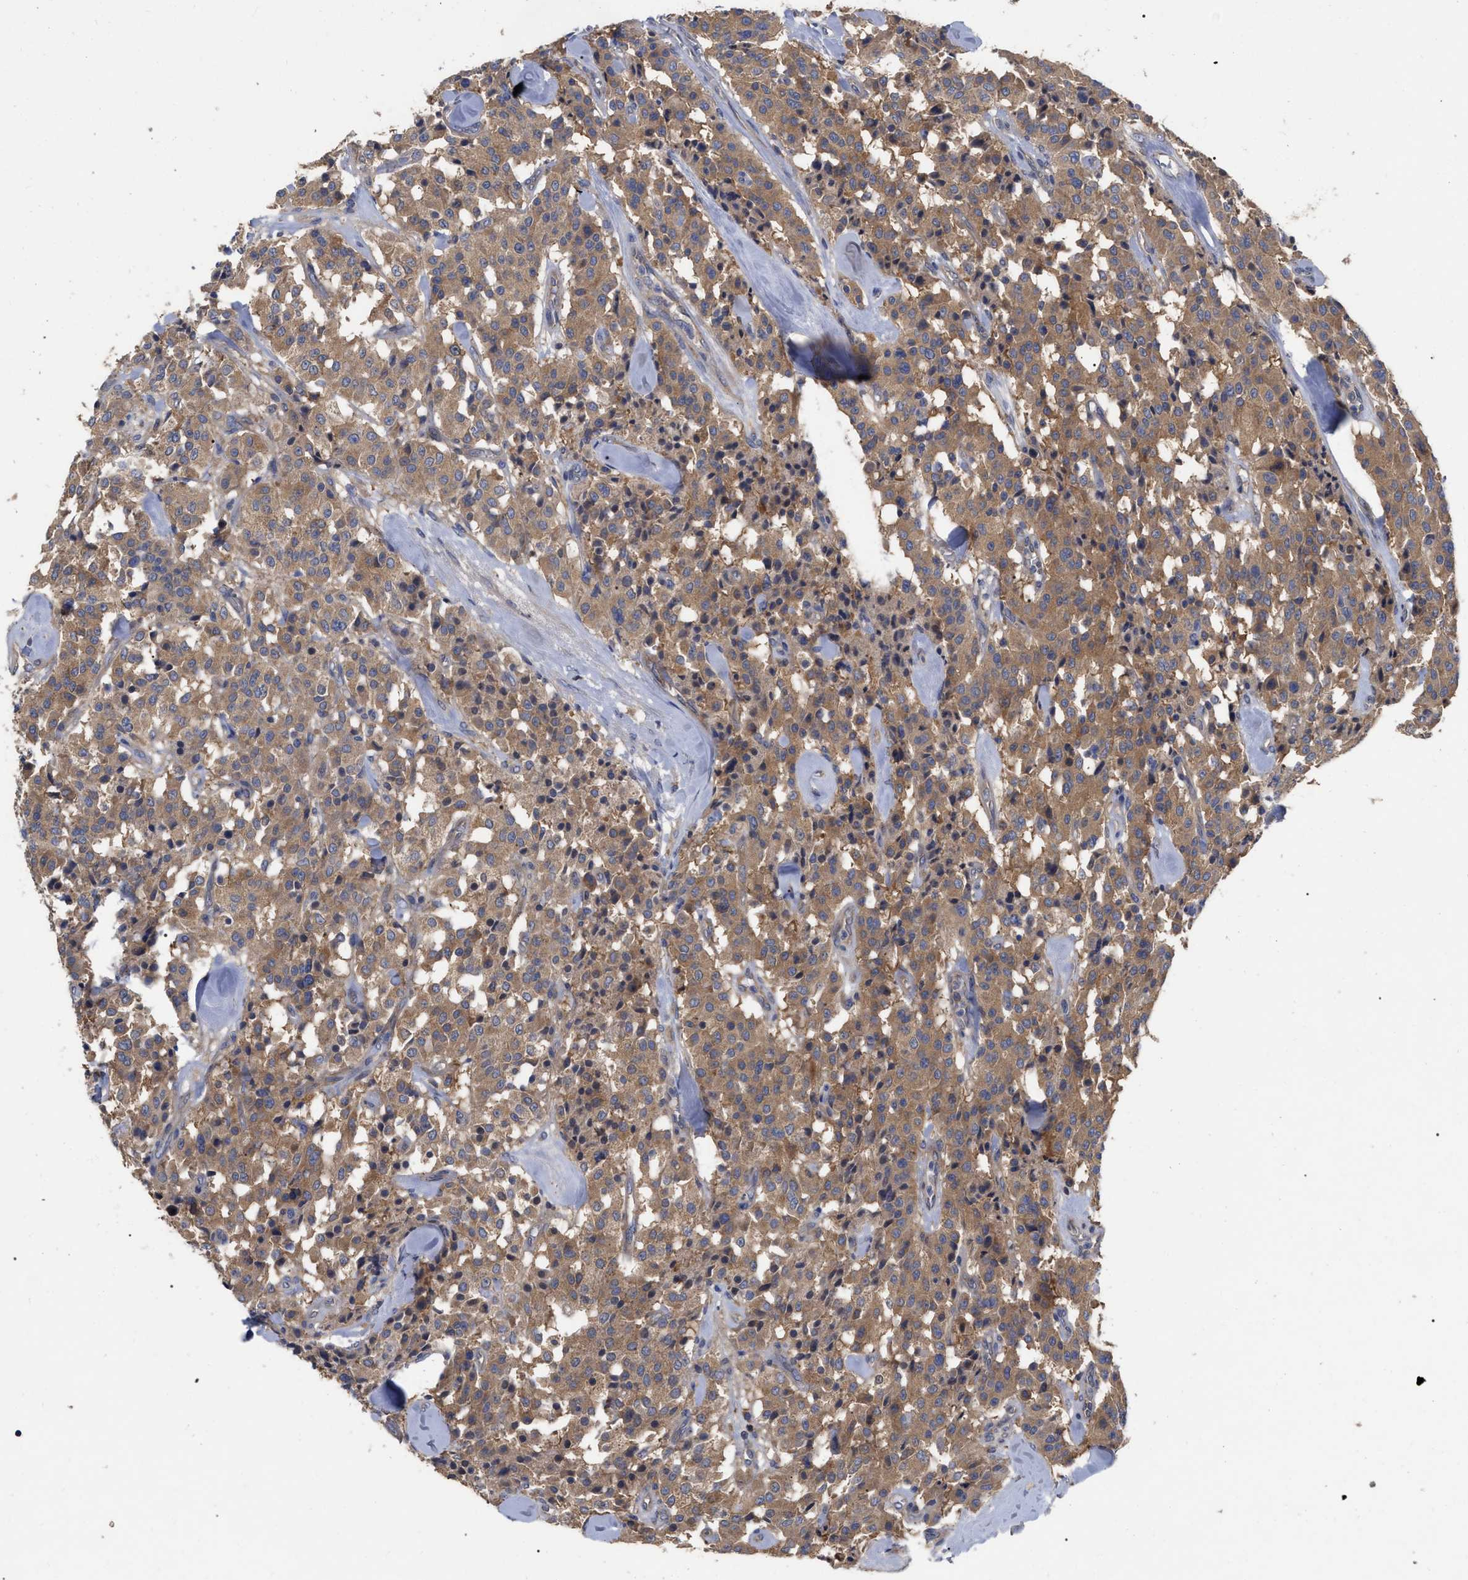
{"staining": {"intensity": "moderate", "quantity": ">75%", "location": "cytoplasmic/membranous"}, "tissue": "carcinoid", "cell_type": "Tumor cells", "image_type": "cancer", "snomed": [{"axis": "morphology", "description": "Carcinoid, malignant, NOS"}, {"axis": "topography", "description": "Lung"}], "caption": "High-magnification brightfield microscopy of carcinoid (malignant) stained with DAB (brown) and counterstained with hematoxylin (blue). tumor cells exhibit moderate cytoplasmic/membranous staining is present in about>75% of cells.", "gene": "RAP1GDS1", "patient": {"sex": "male", "age": 30}}